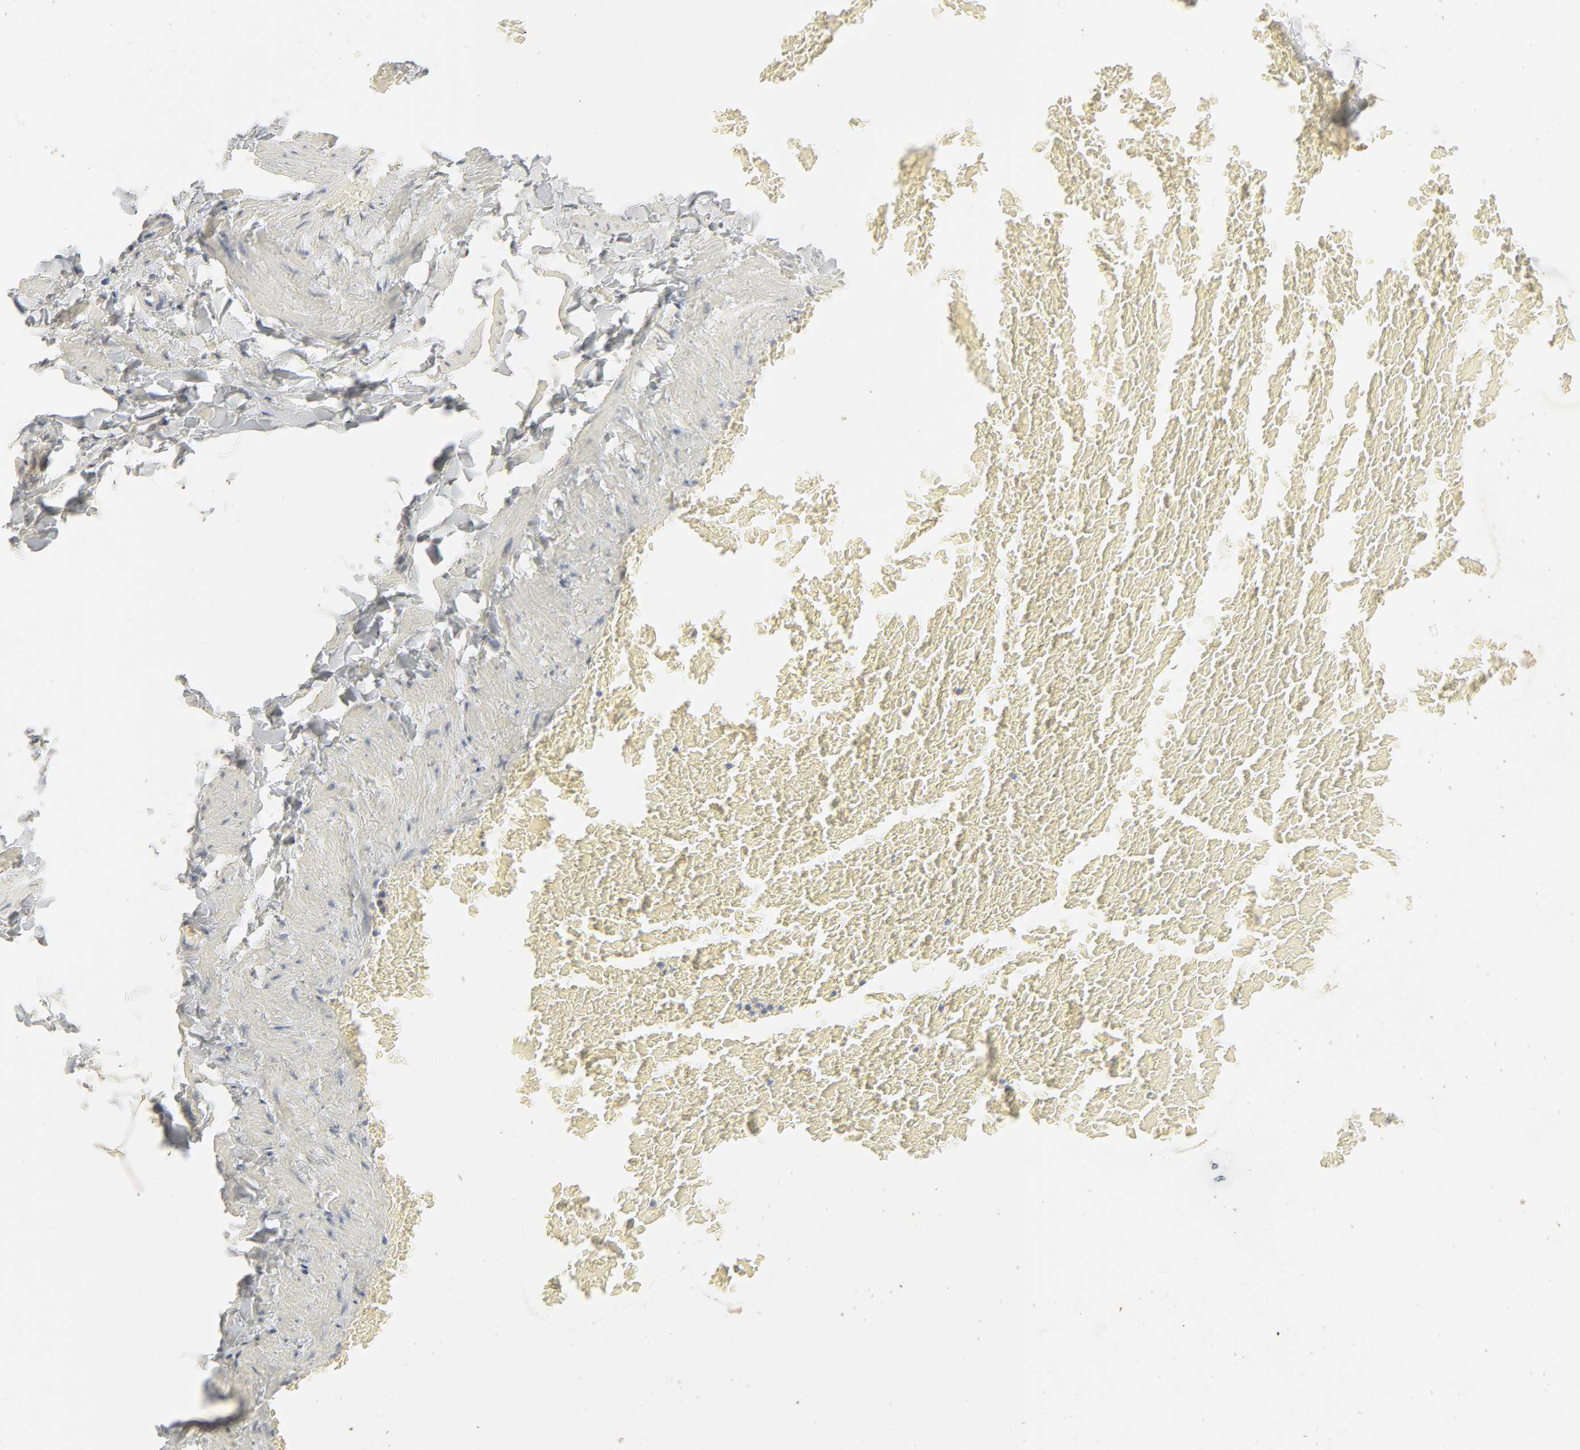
{"staining": {"intensity": "negative", "quantity": "none", "location": "none"}, "tissue": "adipose tissue", "cell_type": "Adipocytes", "image_type": "normal", "snomed": [{"axis": "morphology", "description": "Normal tissue, NOS"}, {"axis": "topography", "description": "Vascular tissue"}], "caption": "Adipose tissue stained for a protein using immunohistochemistry (IHC) shows no positivity adipocytes.", "gene": "LGALS2", "patient": {"sex": "male", "age": 41}}